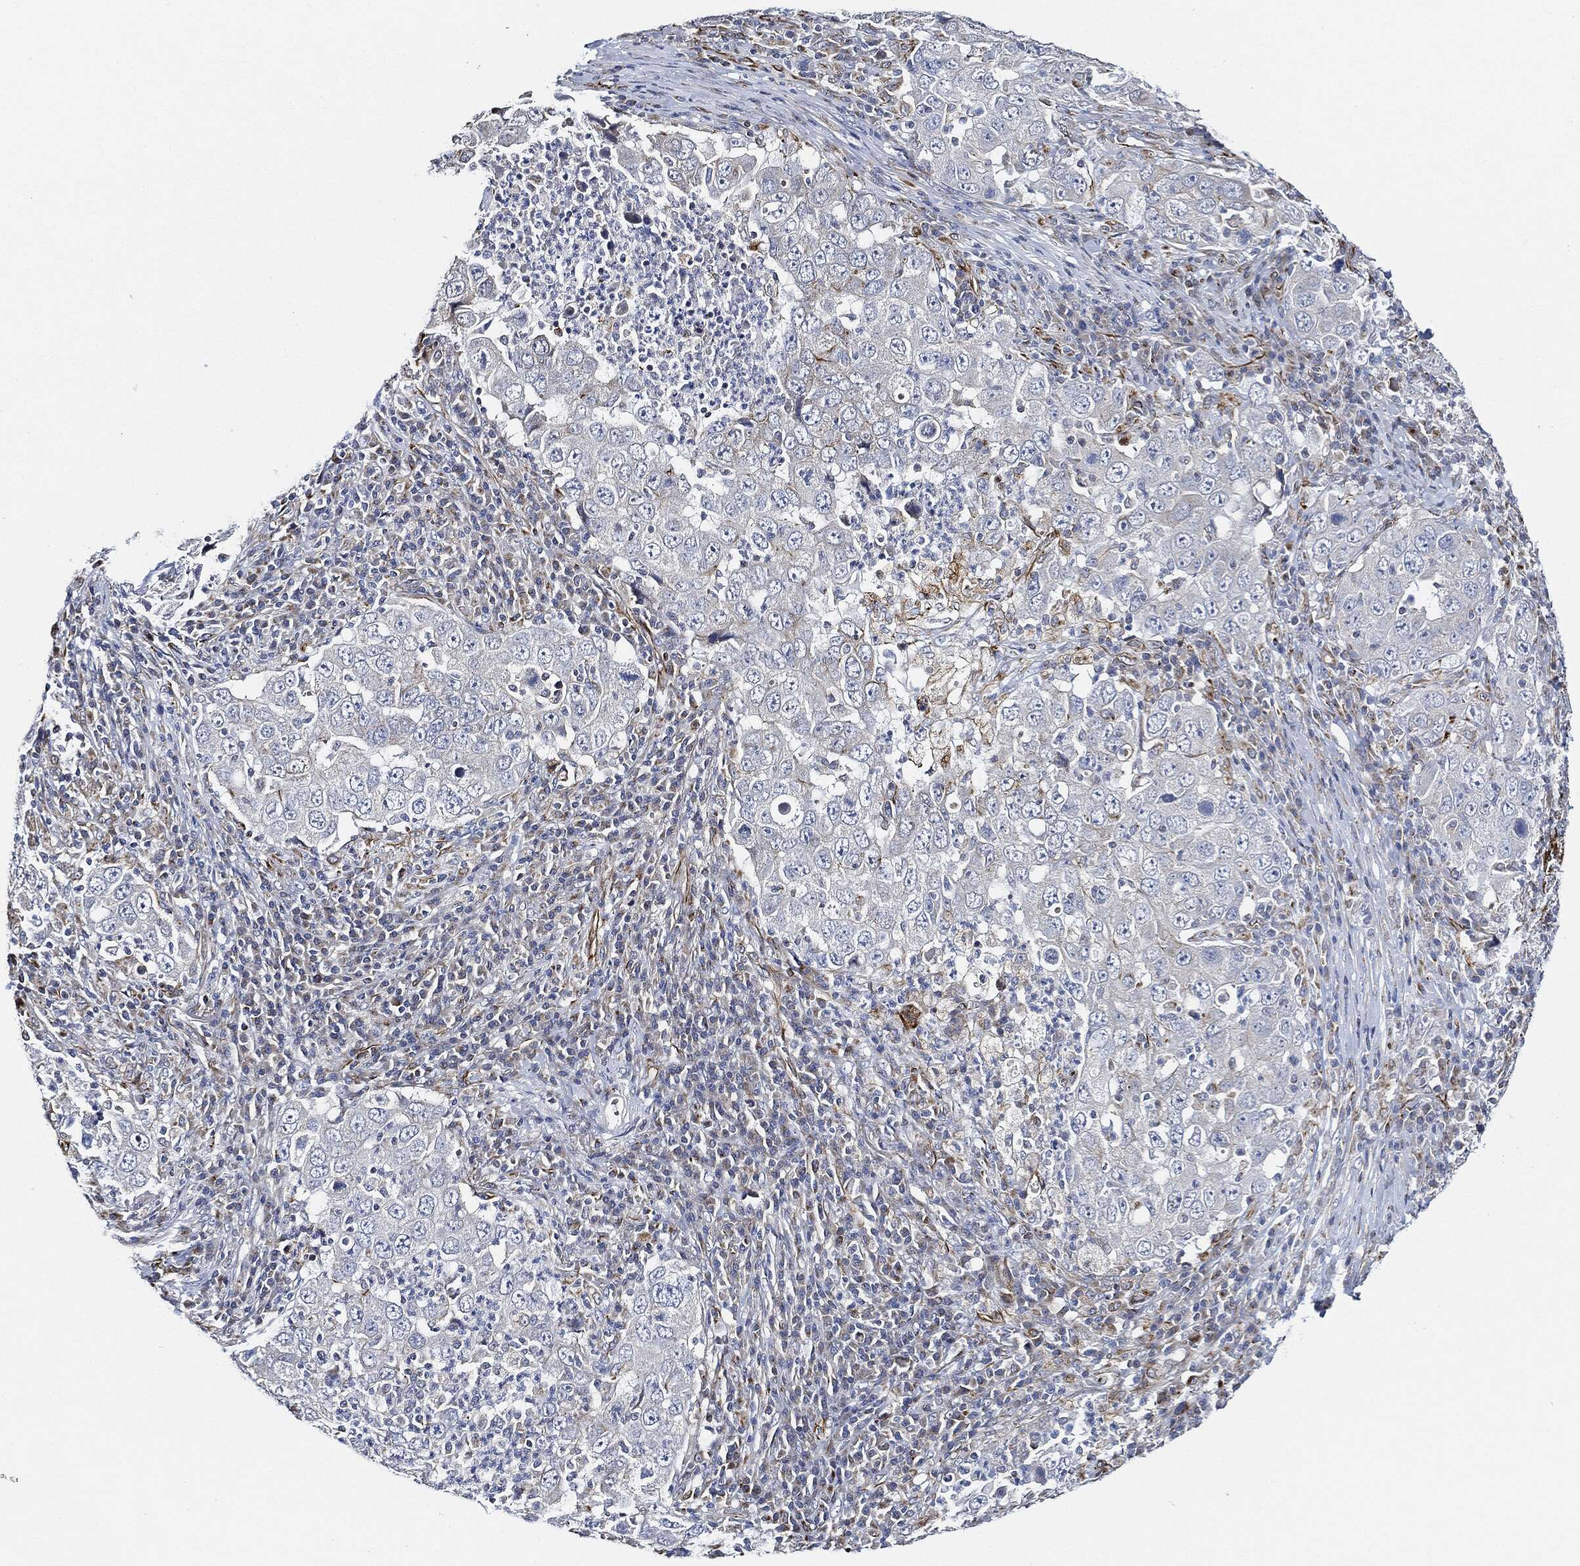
{"staining": {"intensity": "negative", "quantity": "none", "location": "none"}, "tissue": "lung cancer", "cell_type": "Tumor cells", "image_type": "cancer", "snomed": [{"axis": "morphology", "description": "Adenocarcinoma, NOS"}, {"axis": "topography", "description": "Lung"}], "caption": "Tumor cells show no significant protein staining in lung cancer (adenocarcinoma). The staining was performed using DAB (3,3'-diaminobenzidine) to visualize the protein expression in brown, while the nuclei were stained in blue with hematoxylin (Magnification: 20x).", "gene": "THSD1", "patient": {"sex": "male", "age": 73}}